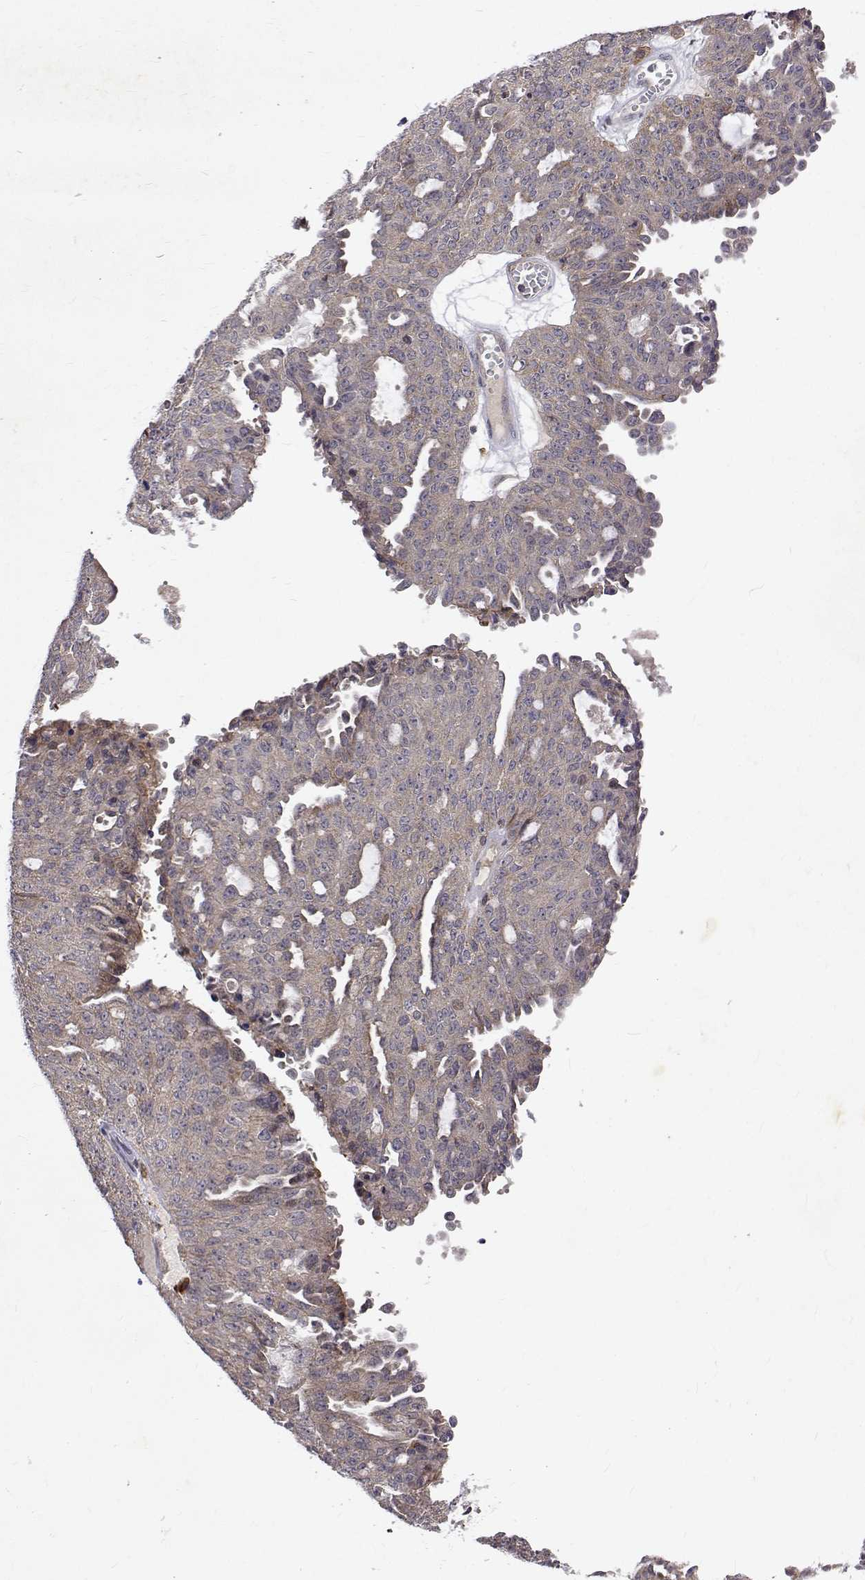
{"staining": {"intensity": "negative", "quantity": "none", "location": "none"}, "tissue": "ovarian cancer", "cell_type": "Tumor cells", "image_type": "cancer", "snomed": [{"axis": "morphology", "description": "Cystadenocarcinoma, serous, NOS"}, {"axis": "topography", "description": "Ovary"}], "caption": "Photomicrograph shows no significant protein staining in tumor cells of ovarian cancer (serous cystadenocarcinoma).", "gene": "ALKBH8", "patient": {"sex": "female", "age": 71}}